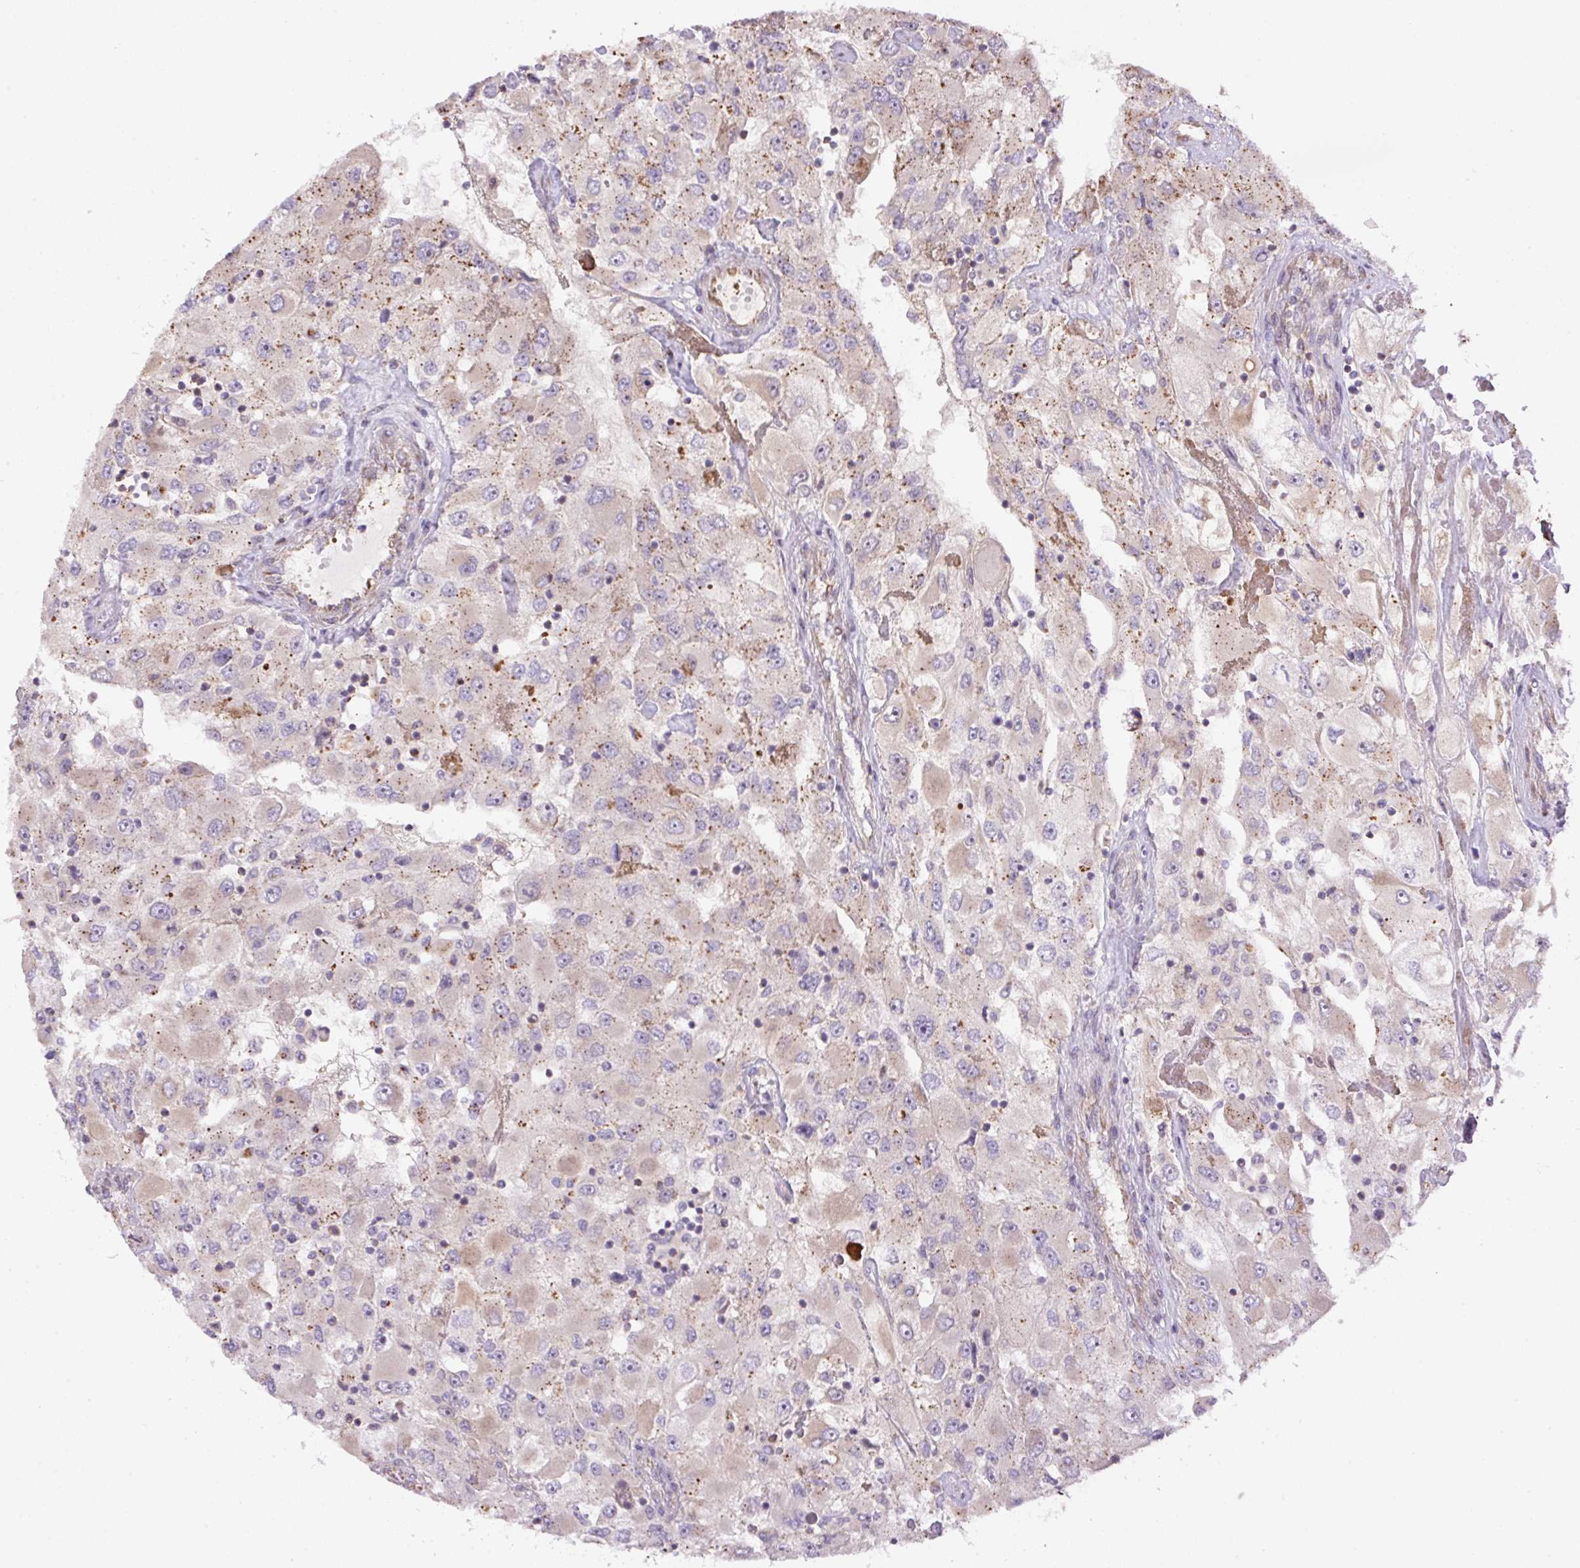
{"staining": {"intensity": "weak", "quantity": "<25%", "location": "cytoplasmic/membranous"}, "tissue": "renal cancer", "cell_type": "Tumor cells", "image_type": "cancer", "snomed": [{"axis": "morphology", "description": "Adenocarcinoma, NOS"}, {"axis": "topography", "description": "Kidney"}], "caption": "Immunohistochemical staining of renal cancer (adenocarcinoma) demonstrates no significant expression in tumor cells.", "gene": "PPME1", "patient": {"sex": "female", "age": 52}}